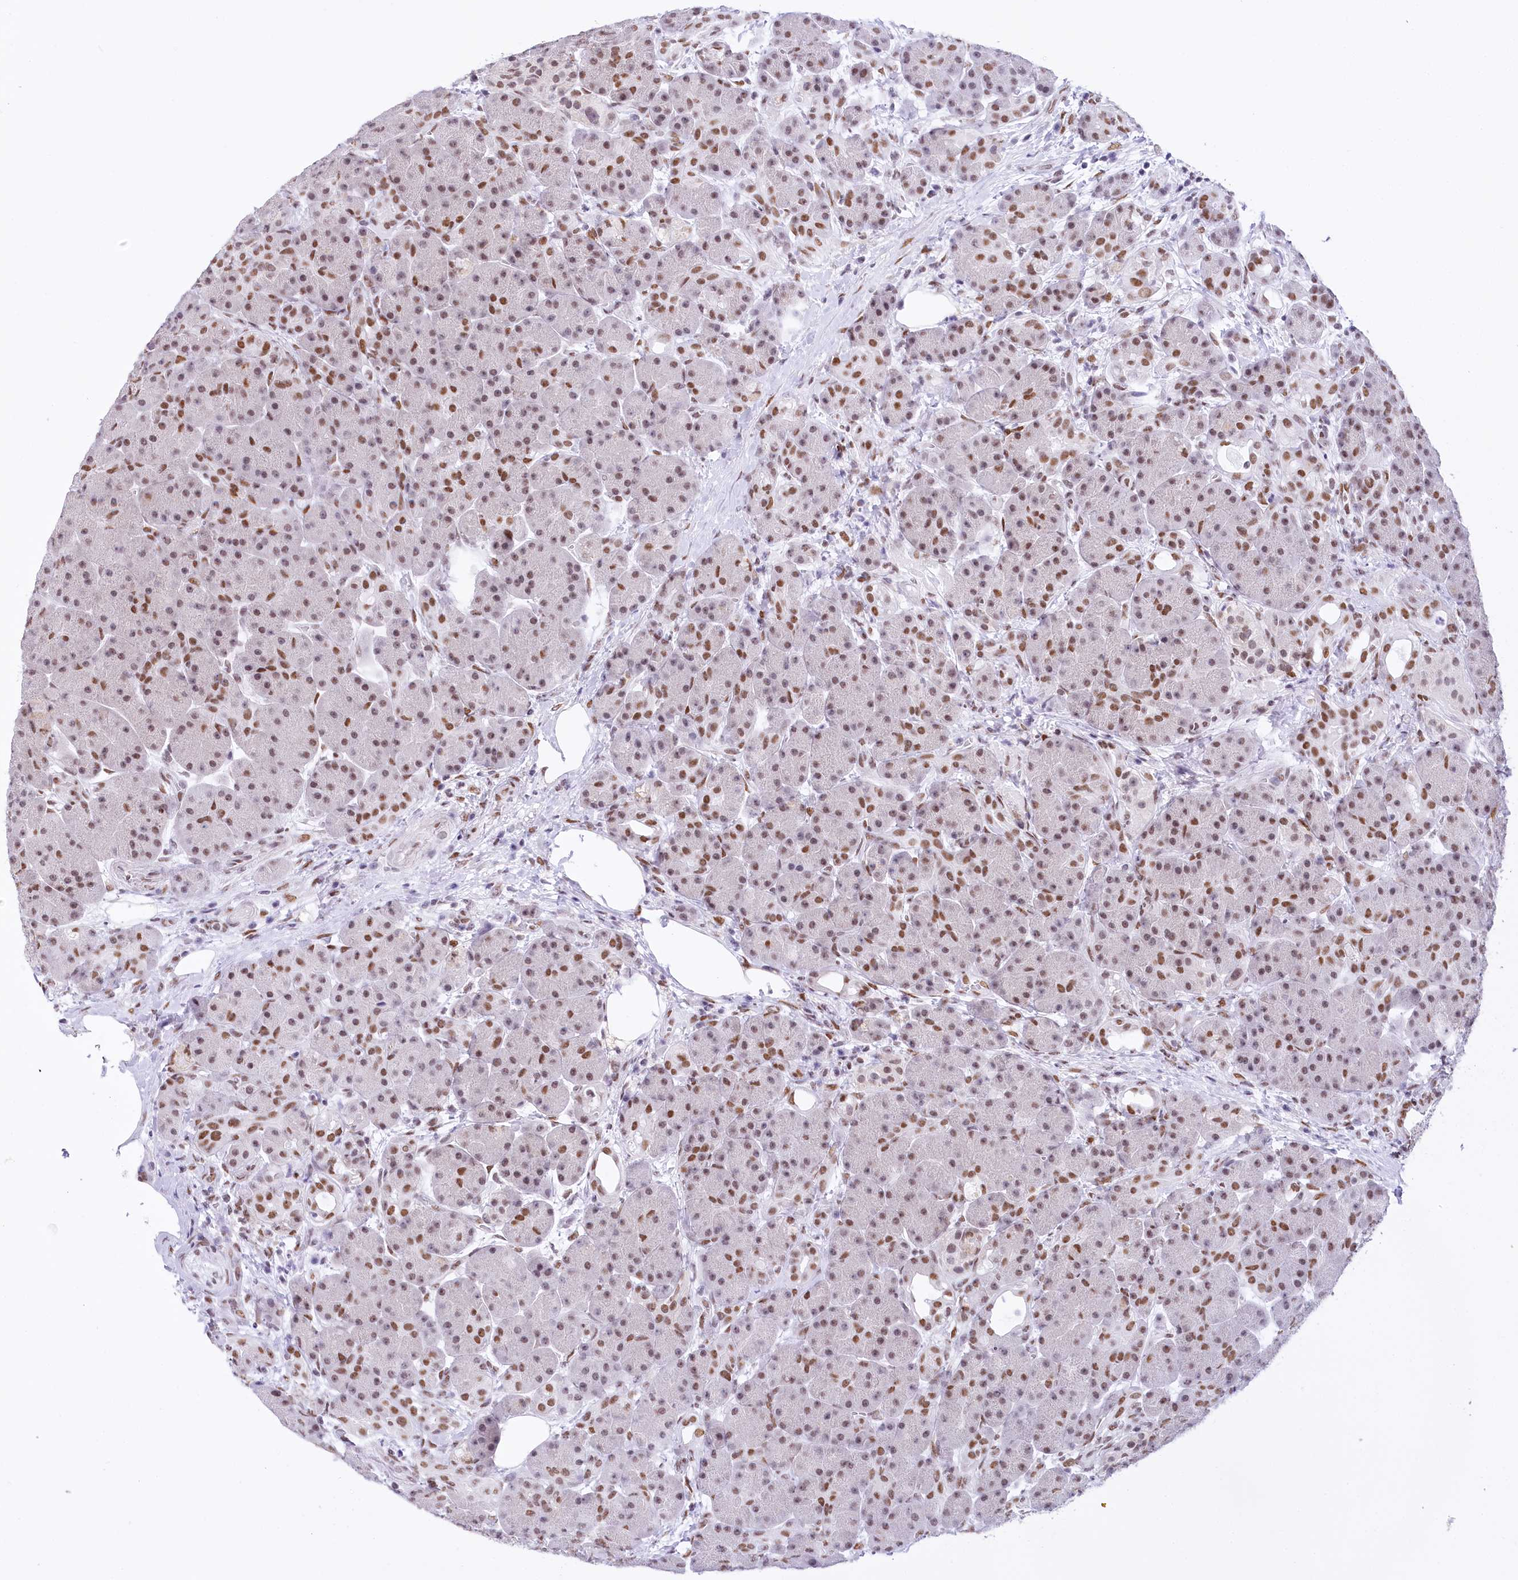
{"staining": {"intensity": "moderate", "quantity": "25%-75%", "location": "nuclear"}, "tissue": "pancreas", "cell_type": "Exocrine glandular cells", "image_type": "normal", "snomed": [{"axis": "morphology", "description": "Normal tissue, NOS"}, {"axis": "topography", "description": "Pancreas"}], "caption": "Moderate nuclear protein positivity is seen in approximately 25%-75% of exocrine glandular cells in pancreas. (DAB (3,3'-diaminobenzidine) IHC, brown staining for protein, blue staining for nuclei).", "gene": "HNRNPA0", "patient": {"sex": "male", "age": 63}}